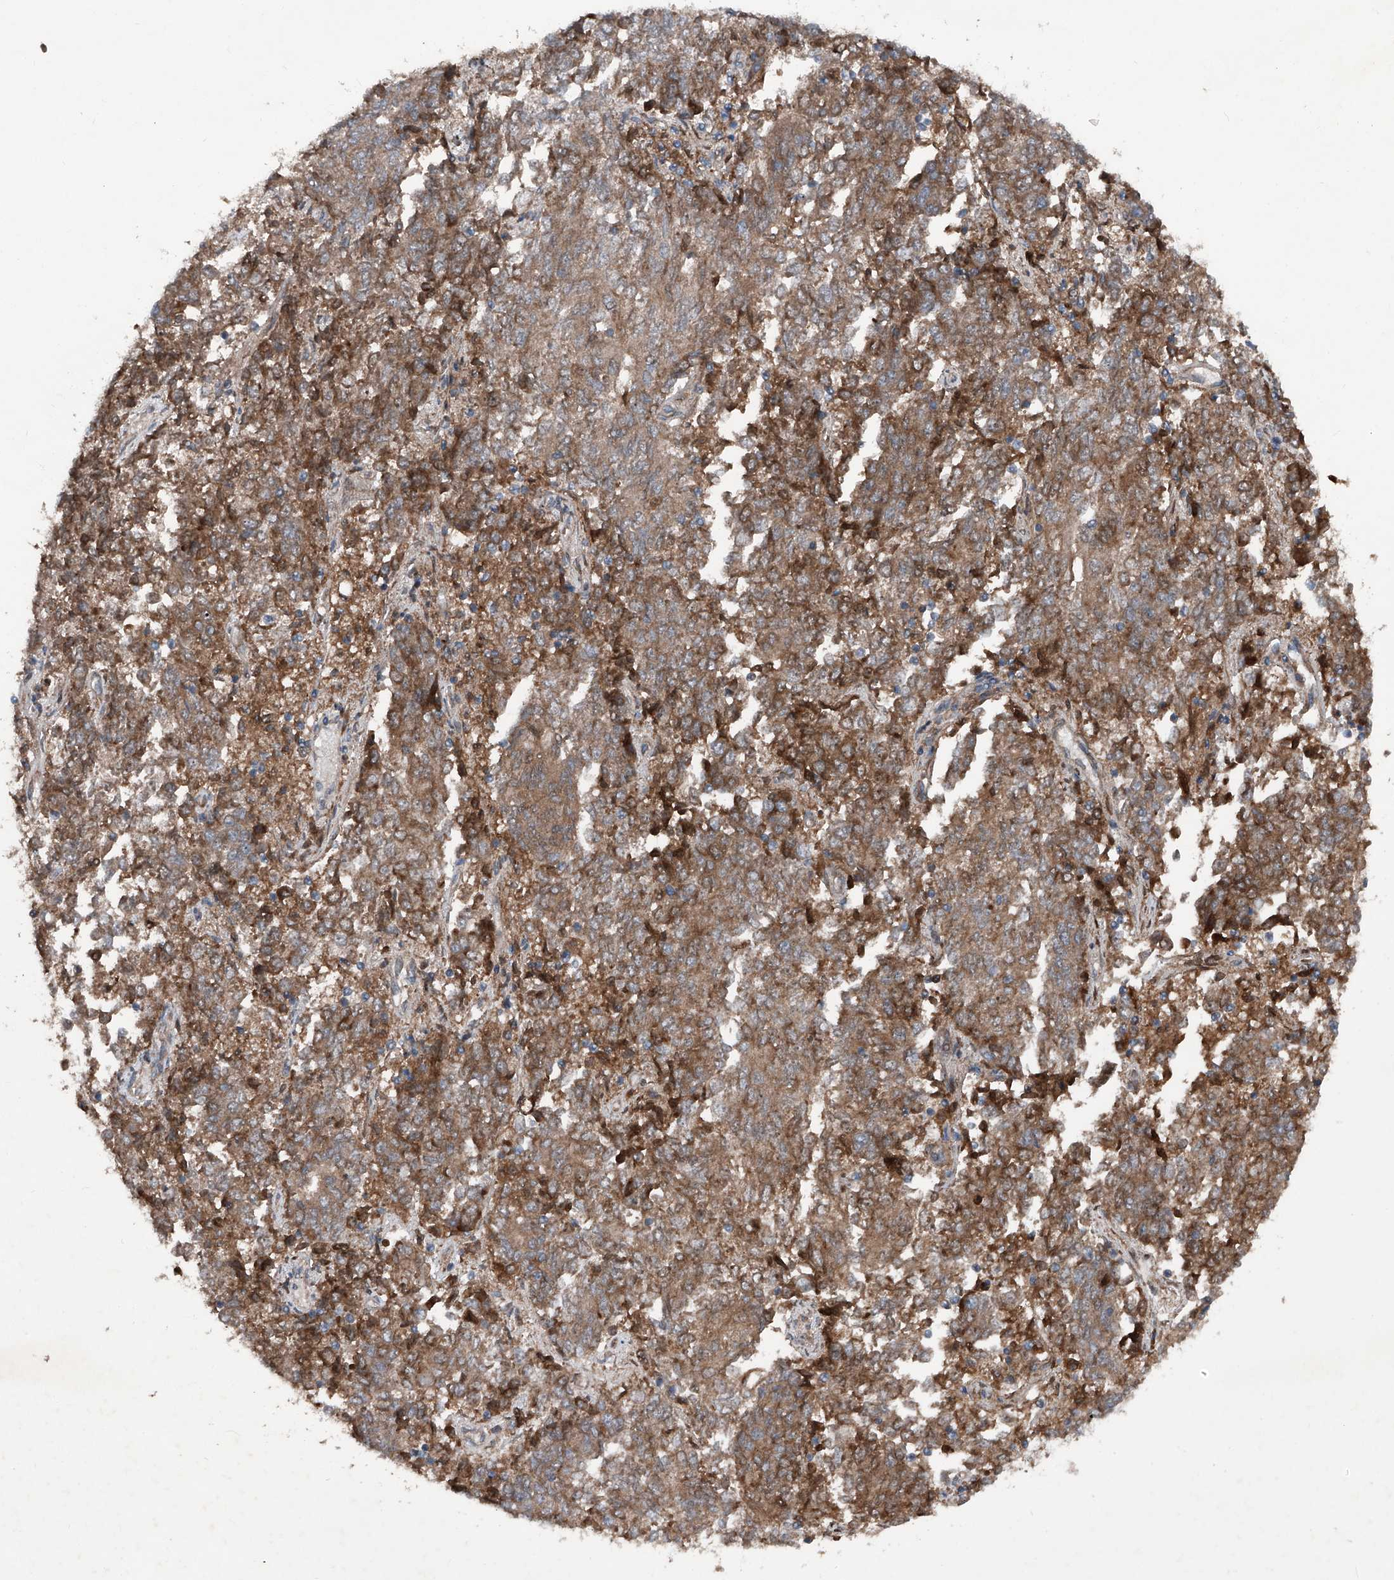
{"staining": {"intensity": "moderate", "quantity": ">75%", "location": "cytoplasmic/membranous"}, "tissue": "endometrial cancer", "cell_type": "Tumor cells", "image_type": "cancer", "snomed": [{"axis": "morphology", "description": "Adenocarcinoma, NOS"}, {"axis": "topography", "description": "Endometrium"}], "caption": "The photomicrograph reveals a brown stain indicating the presence of a protein in the cytoplasmic/membranous of tumor cells in endometrial adenocarcinoma. (IHC, brightfield microscopy, high magnification).", "gene": "DAD1", "patient": {"sex": "female", "age": 80}}